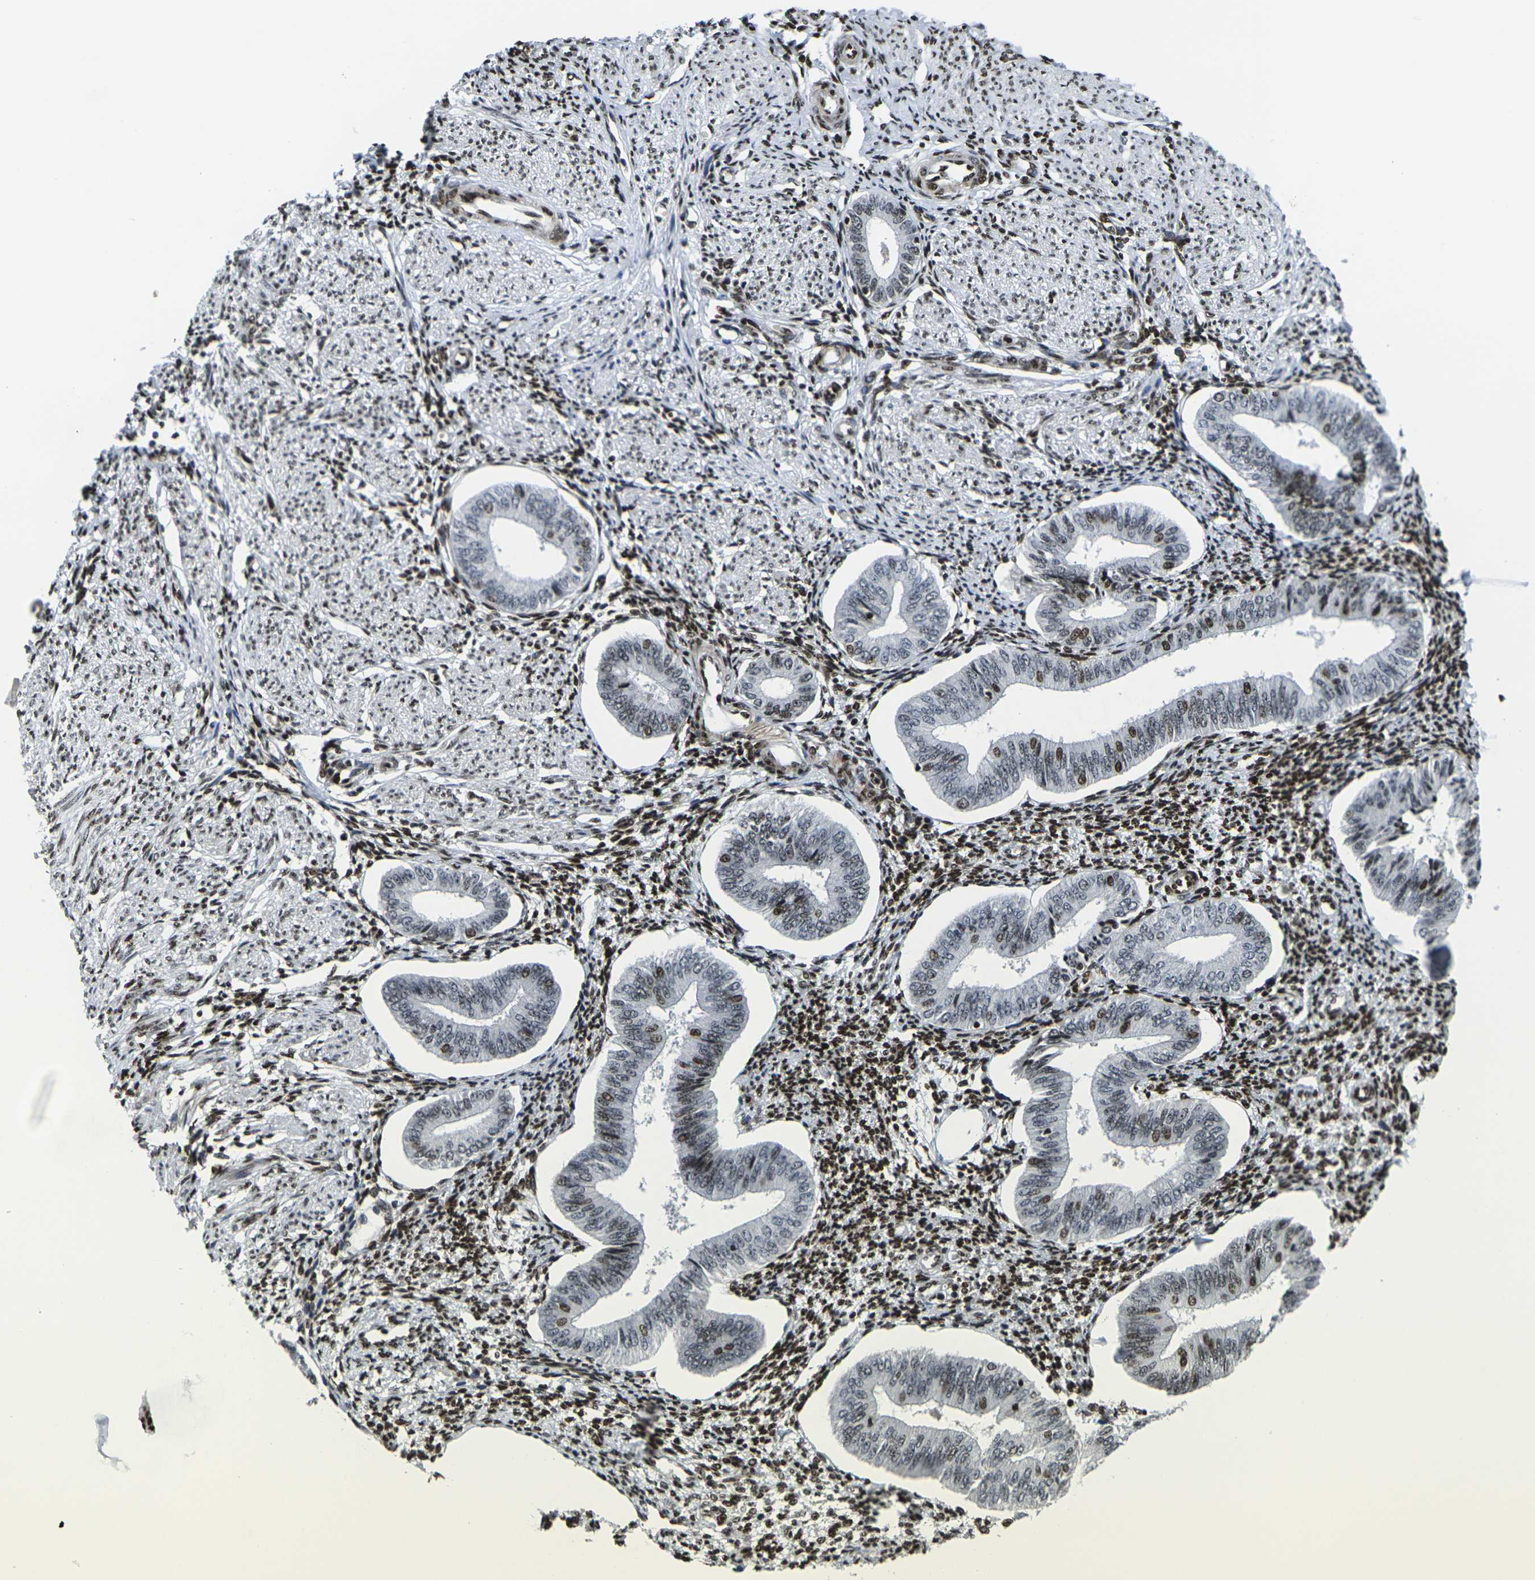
{"staining": {"intensity": "strong", "quantity": ">75%", "location": "nuclear"}, "tissue": "endometrium", "cell_type": "Cells in endometrial stroma", "image_type": "normal", "snomed": [{"axis": "morphology", "description": "Normal tissue, NOS"}, {"axis": "topography", "description": "Endometrium"}], "caption": "An immunohistochemistry image of unremarkable tissue is shown. Protein staining in brown highlights strong nuclear positivity in endometrium within cells in endometrial stroma. The protein is stained brown, and the nuclei are stained in blue (DAB (3,3'-diaminobenzidine) IHC with brightfield microscopy, high magnification).", "gene": "H1", "patient": {"sex": "female", "age": 50}}